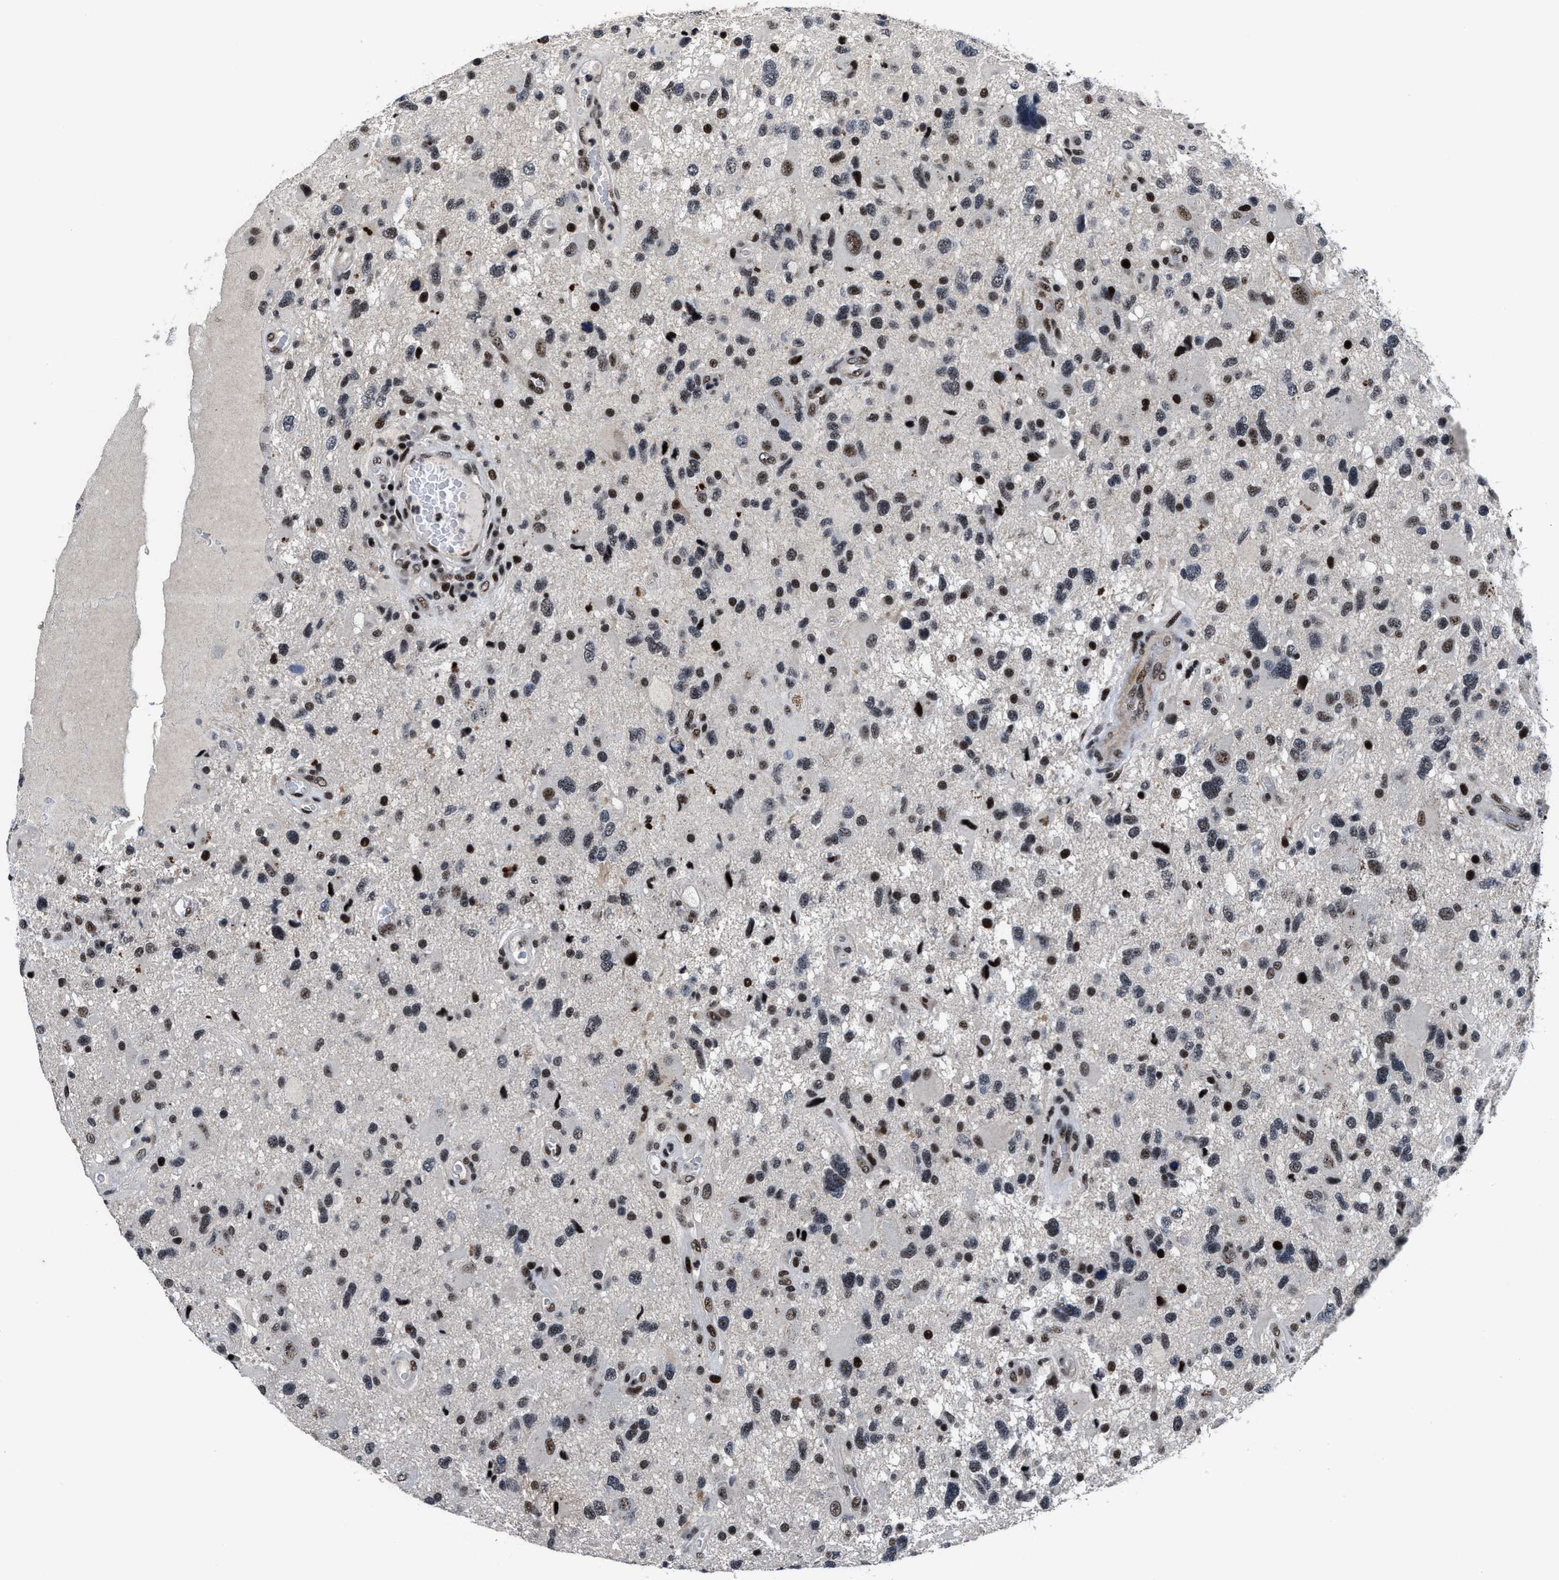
{"staining": {"intensity": "moderate", "quantity": "25%-75%", "location": "nuclear"}, "tissue": "glioma", "cell_type": "Tumor cells", "image_type": "cancer", "snomed": [{"axis": "morphology", "description": "Glioma, malignant, High grade"}, {"axis": "topography", "description": "Brain"}], "caption": "Immunohistochemical staining of human glioma reveals medium levels of moderate nuclear protein positivity in about 25%-75% of tumor cells. (IHC, brightfield microscopy, high magnification).", "gene": "ZNF233", "patient": {"sex": "male", "age": 33}}